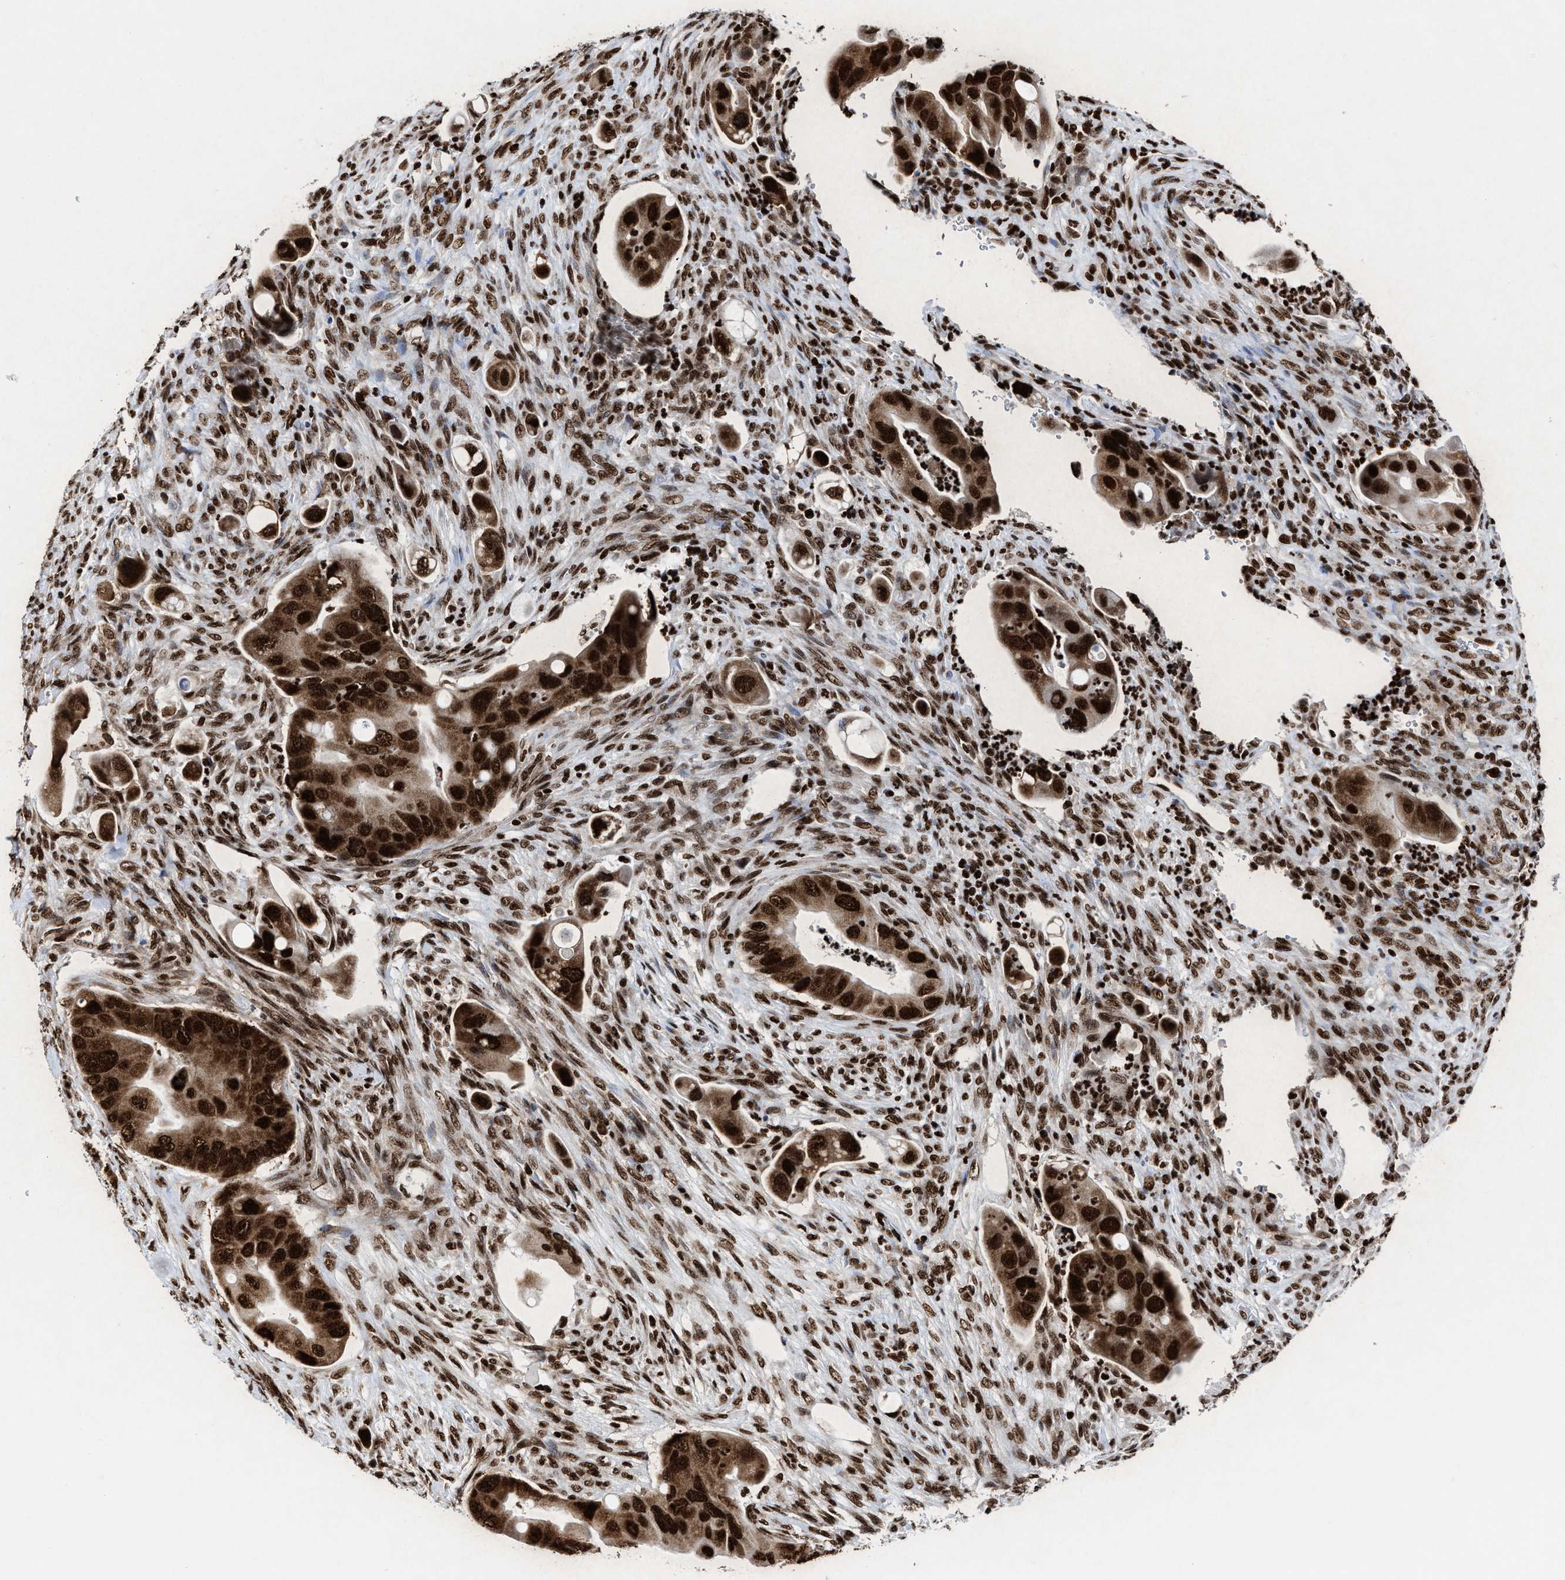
{"staining": {"intensity": "strong", "quantity": ">75%", "location": "cytoplasmic/membranous,nuclear"}, "tissue": "colorectal cancer", "cell_type": "Tumor cells", "image_type": "cancer", "snomed": [{"axis": "morphology", "description": "Adenocarcinoma, NOS"}, {"axis": "topography", "description": "Rectum"}], "caption": "This histopathology image exhibits immunohistochemistry staining of human adenocarcinoma (colorectal), with high strong cytoplasmic/membranous and nuclear expression in approximately >75% of tumor cells.", "gene": "ALYREF", "patient": {"sex": "female", "age": 57}}